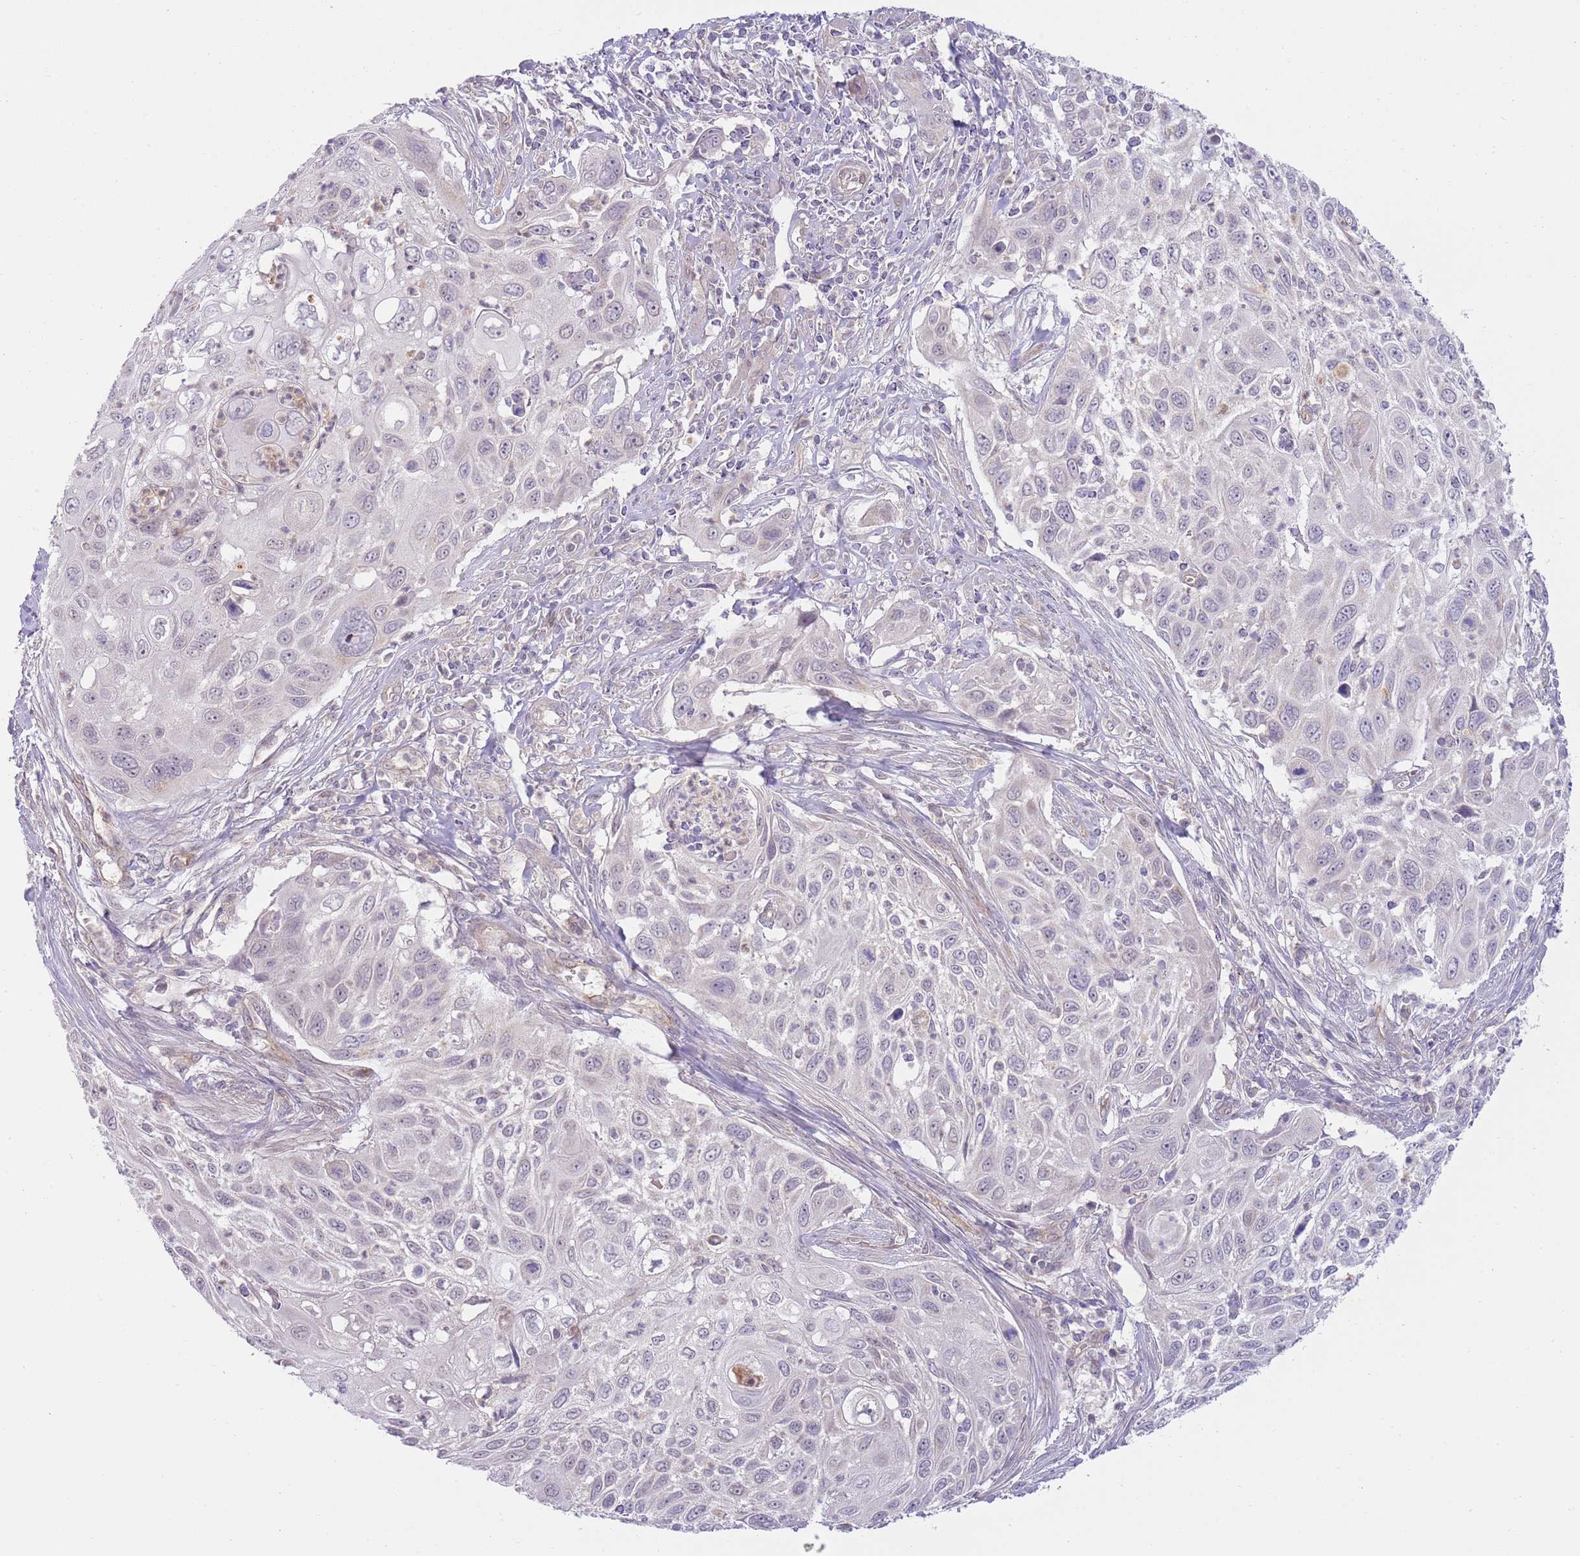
{"staining": {"intensity": "negative", "quantity": "none", "location": "none"}, "tissue": "cervical cancer", "cell_type": "Tumor cells", "image_type": "cancer", "snomed": [{"axis": "morphology", "description": "Squamous cell carcinoma, NOS"}, {"axis": "topography", "description": "Cervix"}], "caption": "This is a micrograph of IHC staining of cervical squamous cell carcinoma, which shows no expression in tumor cells.", "gene": "SKOR2", "patient": {"sex": "female", "age": 70}}